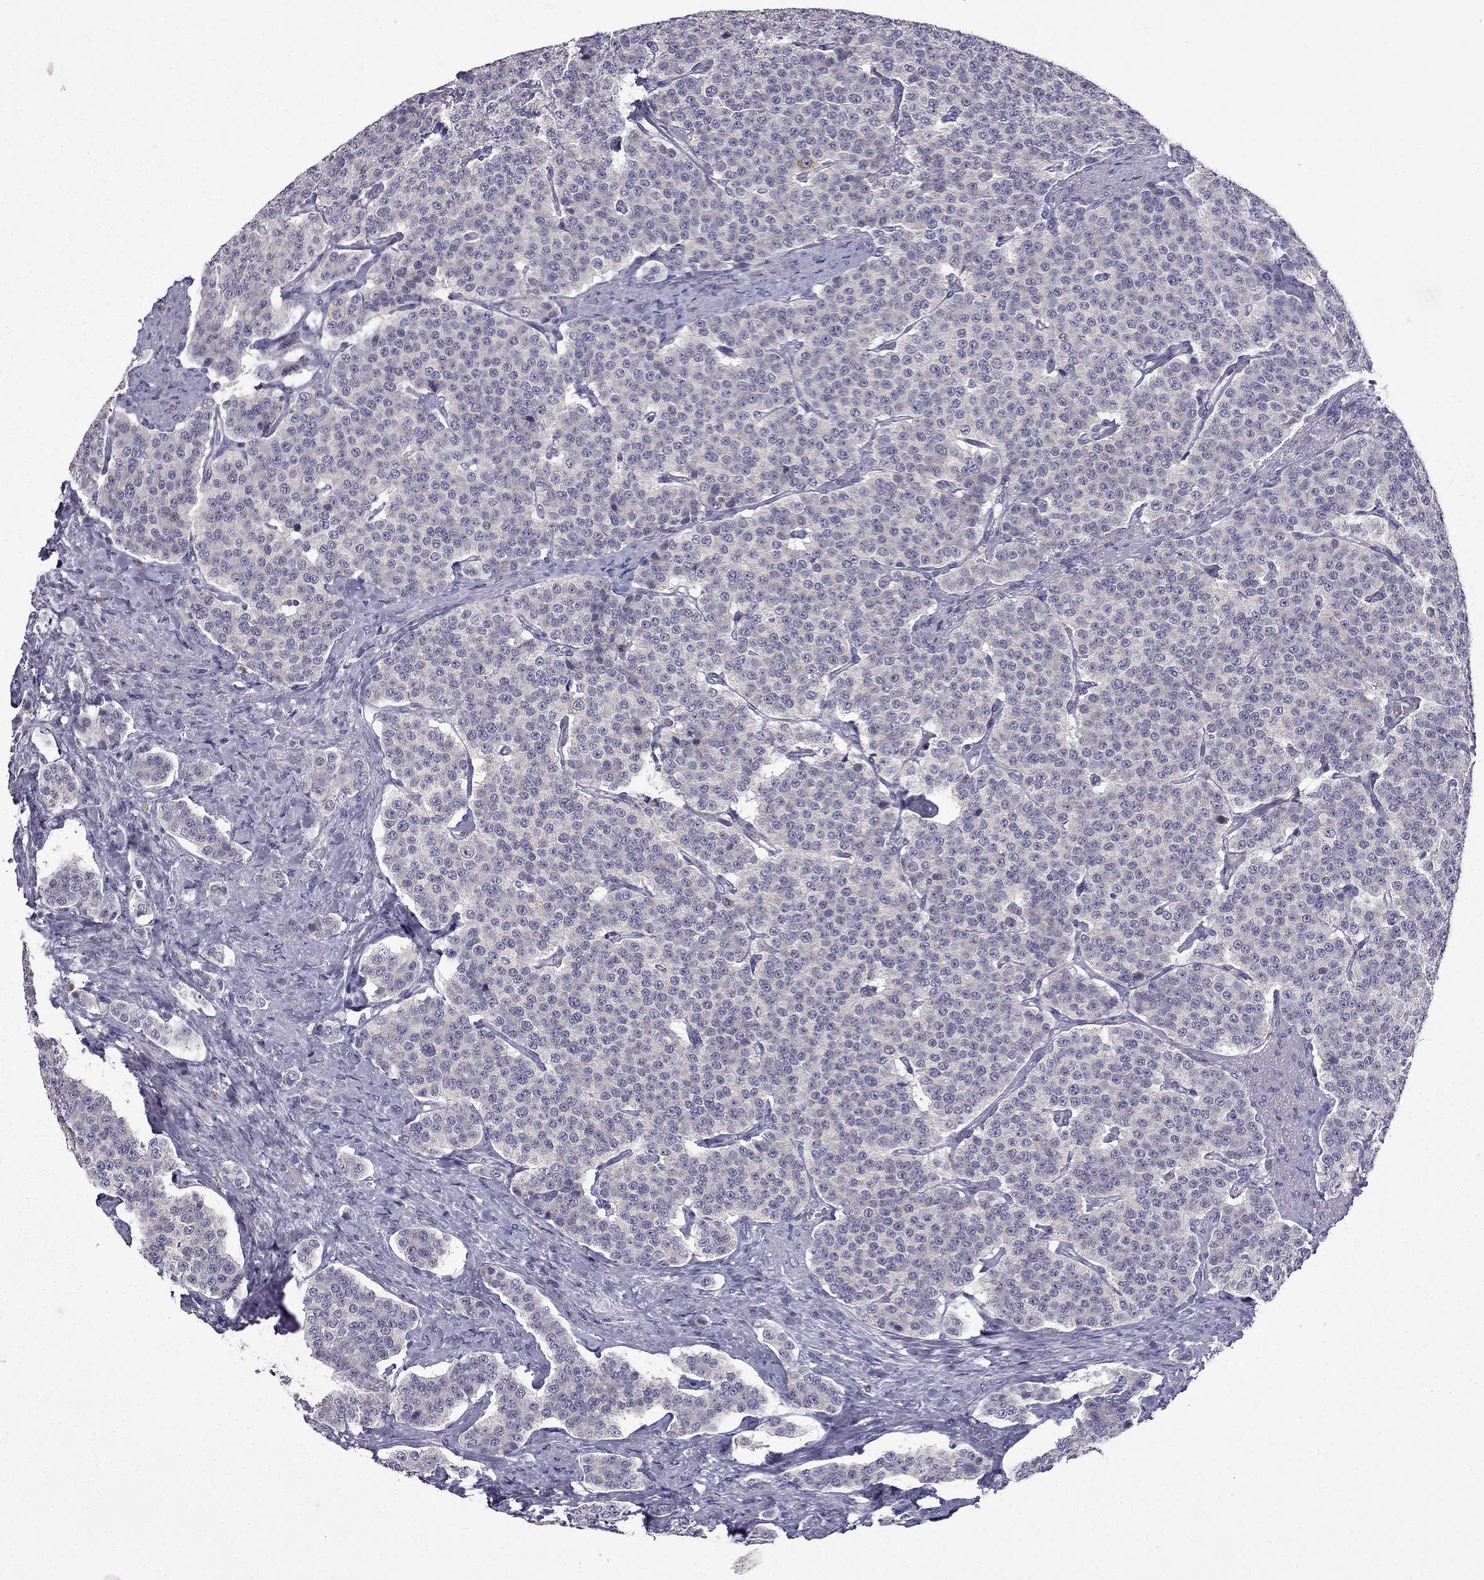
{"staining": {"intensity": "negative", "quantity": "none", "location": "none"}, "tissue": "carcinoid", "cell_type": "Tumor cells", "image_type": "cancer", "snomed": [{"axis": "morphology", "description": "Carcinoid, malignant, NOS"}, {"axis": "topography", "description": "Small intestine"}], "caption": "Immunohistochemical staining of carcinoid (malignant) exhibits no significant positivity in tumor cells. The staining is performed using DAB brown chromogen with nuclei counter-stained in using hematoxylin.", "gene": "UHRF1", "patient": {"sex": "female", "age": 58}}